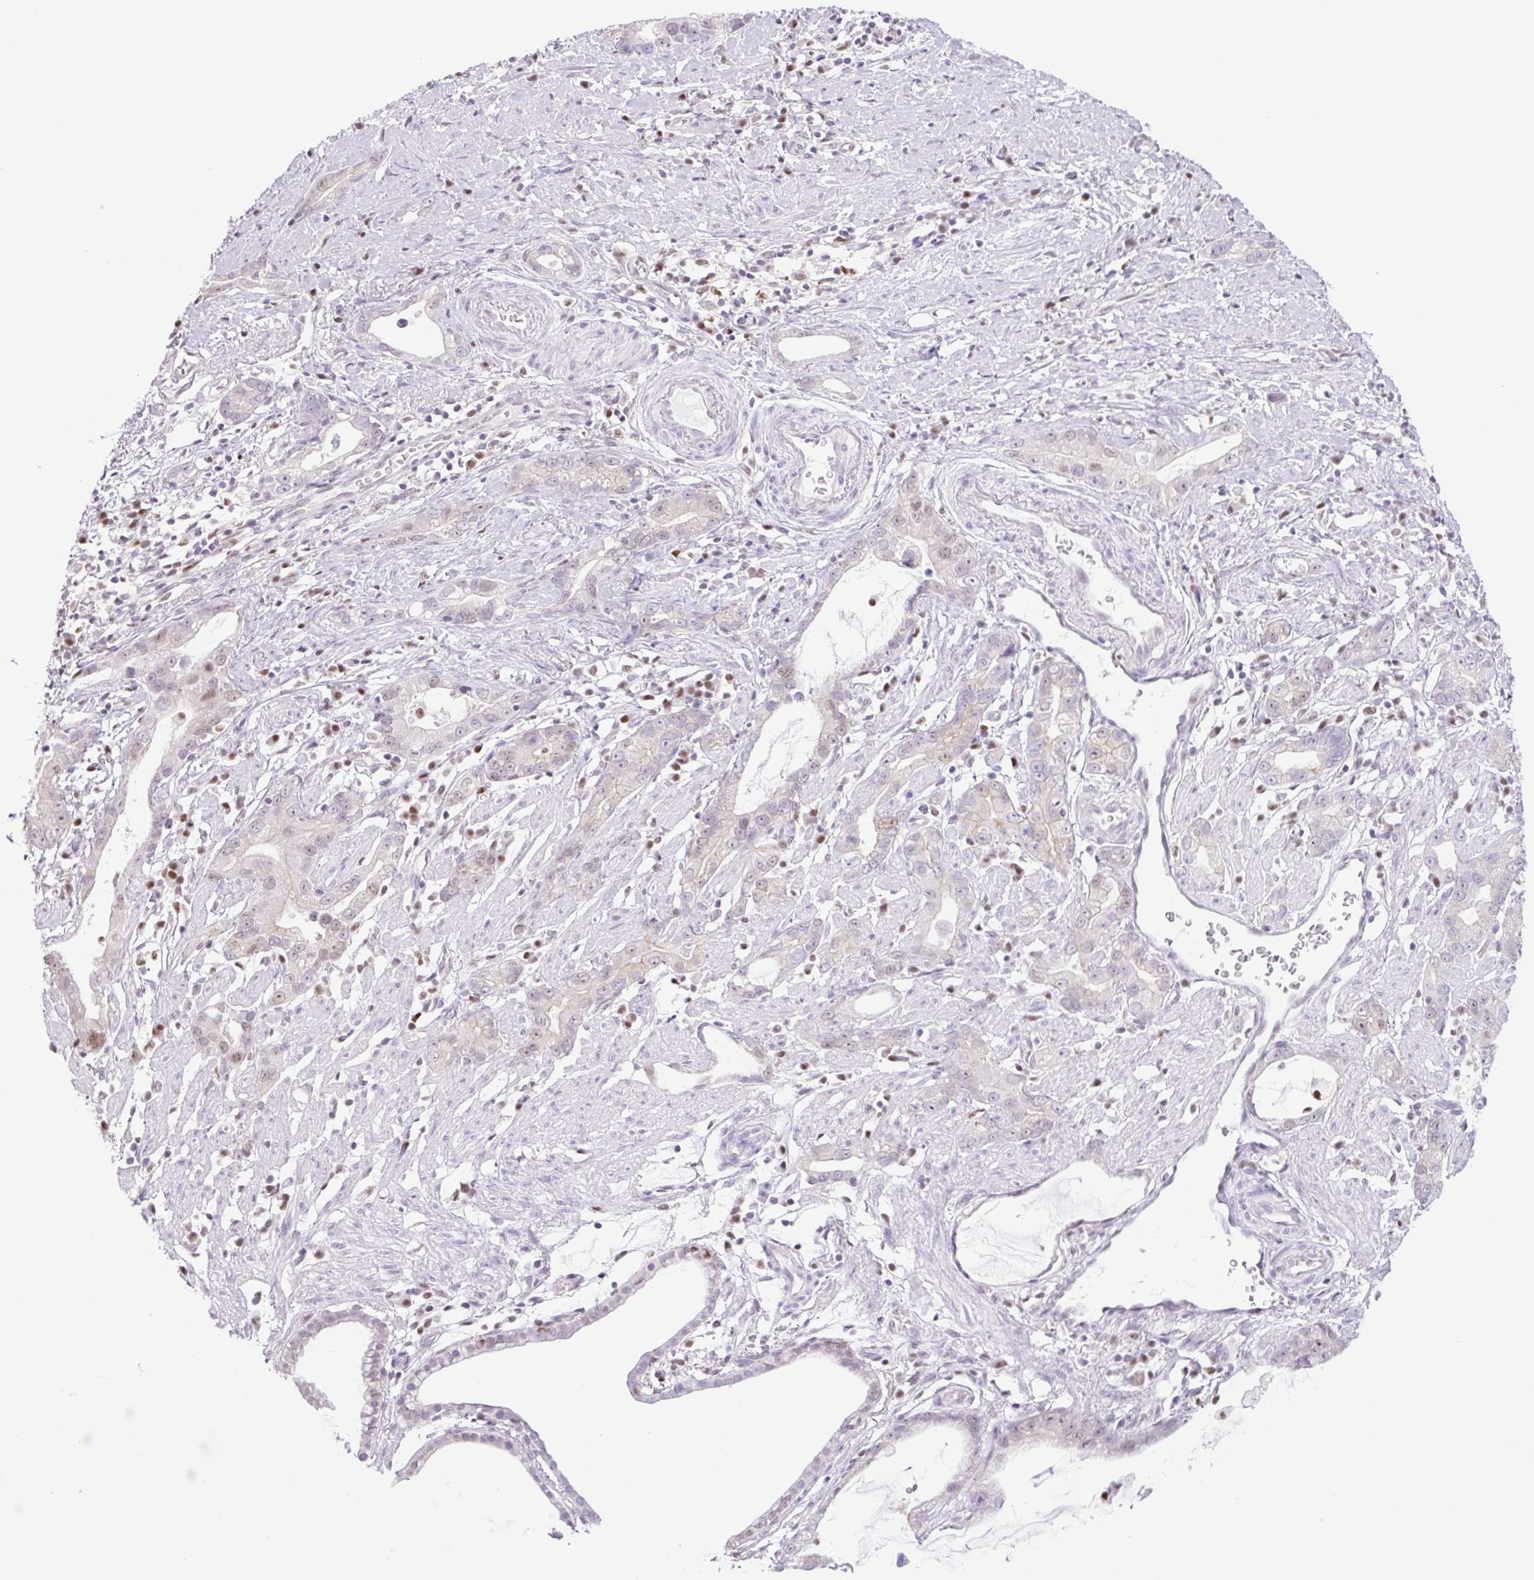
{"staining": {"intensity": "negative", "quantity": "none", "location": "none"}, "tissue": "stomach cancer", "cell_type": "Tumor cells", "image_type": "cancer", "snomed": [{"axis": "morphology", "description": "Adenocarcinoma, NOS"}, {"axis": "topography", "description": "Stomach"}], "caption": "Photomicrograph shows no significant protein positivity in tumor cells of adenocarcinoma (stomach).", "gene": "TLE3", "patient": {"sex": "male", "age": 55}}